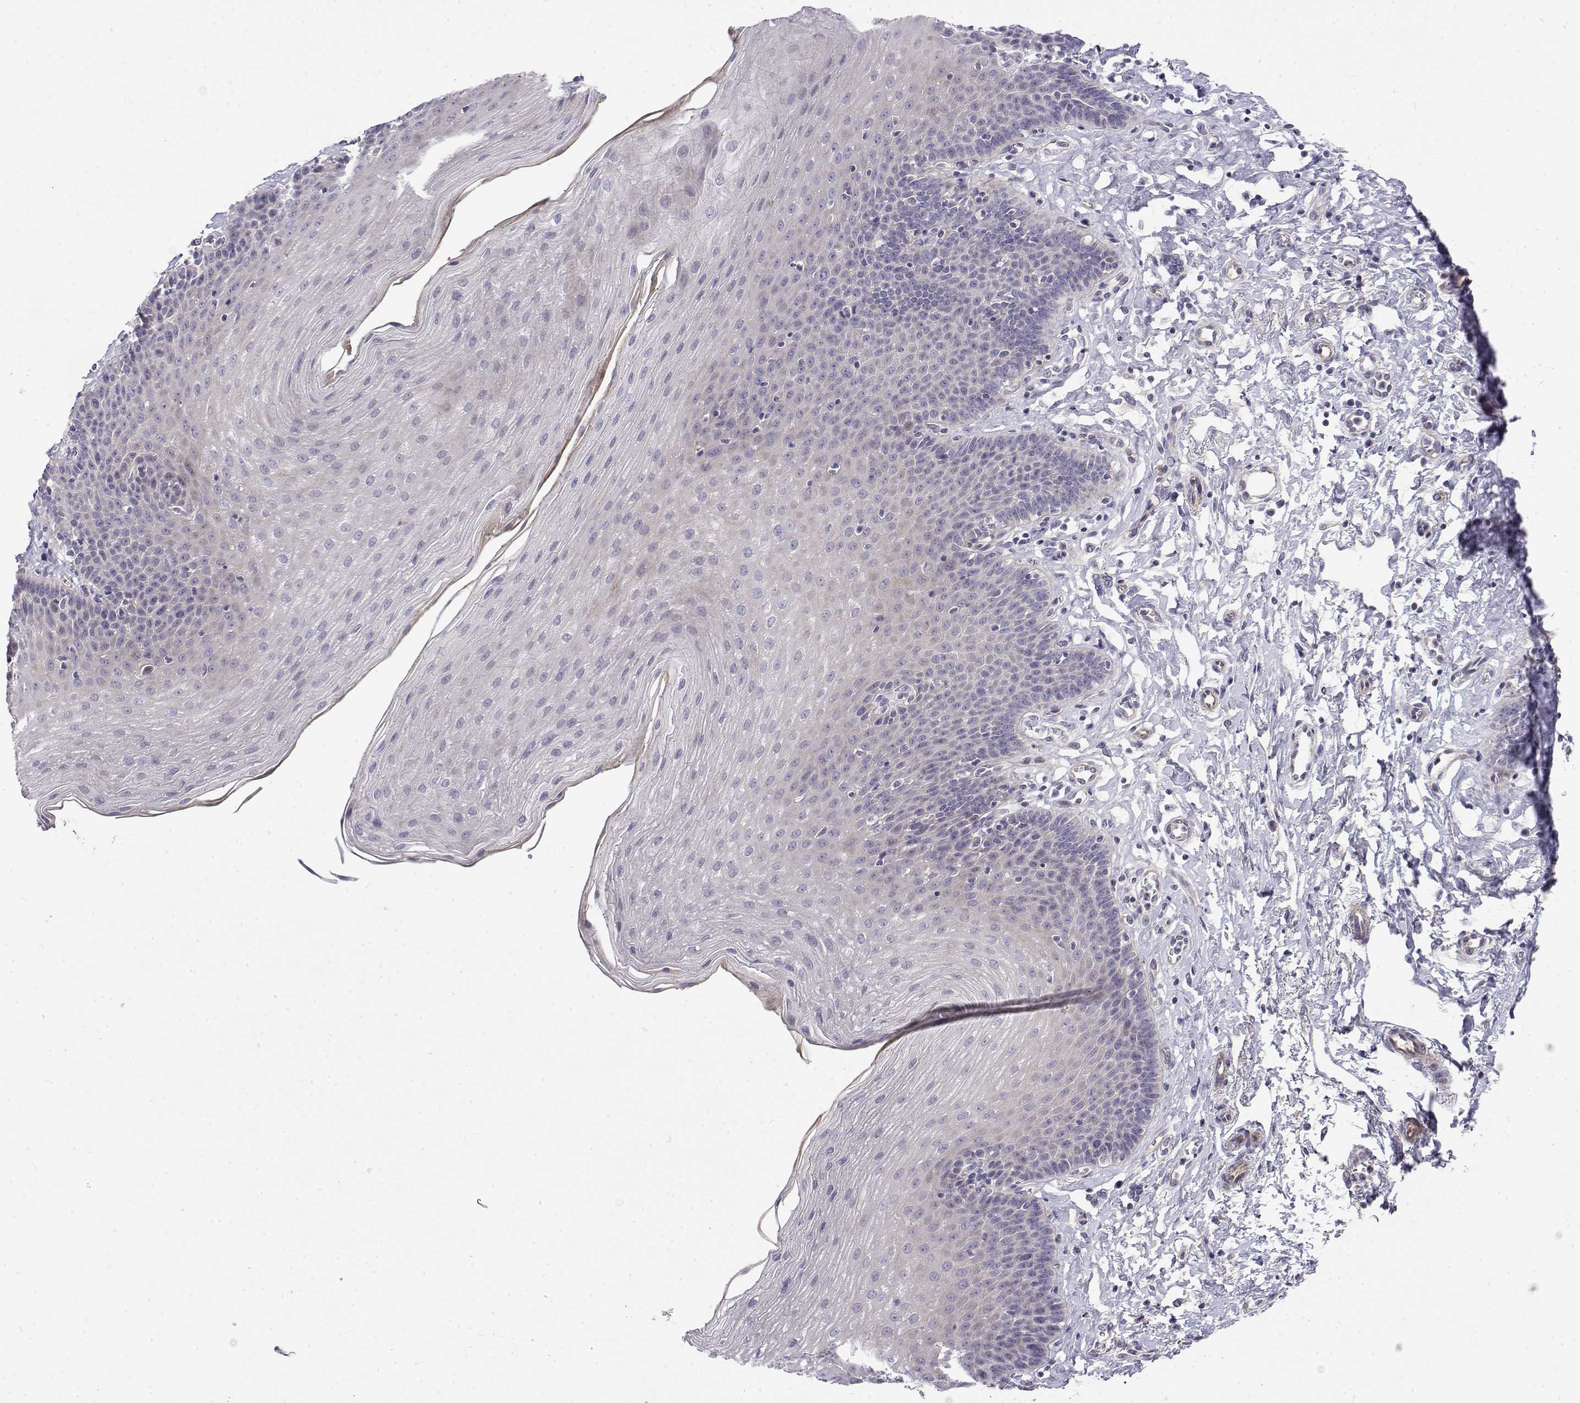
{"staining": {"intensity": "negative", "quantity": "none", "location": "none"}, "tissue": "esophagus", "cell_type": "Squamous epithelial cells", "image_type": "normal", "snomed": [{"axis": "morphology", "description": "Normal tissue, NOS"}, {"axis": "topography", "description": "Esophagus"}], "caption": "Esophagus was stained to show a protein in brown. There is no significant expression in squamous epithelial cells. (DAB (3,3'-diaminobenzidine) immunohistochemistry (IHC) with hematoxylin counter stain).", "gene": "GGACT", "patient": {"sex": "female", "age": 81}}